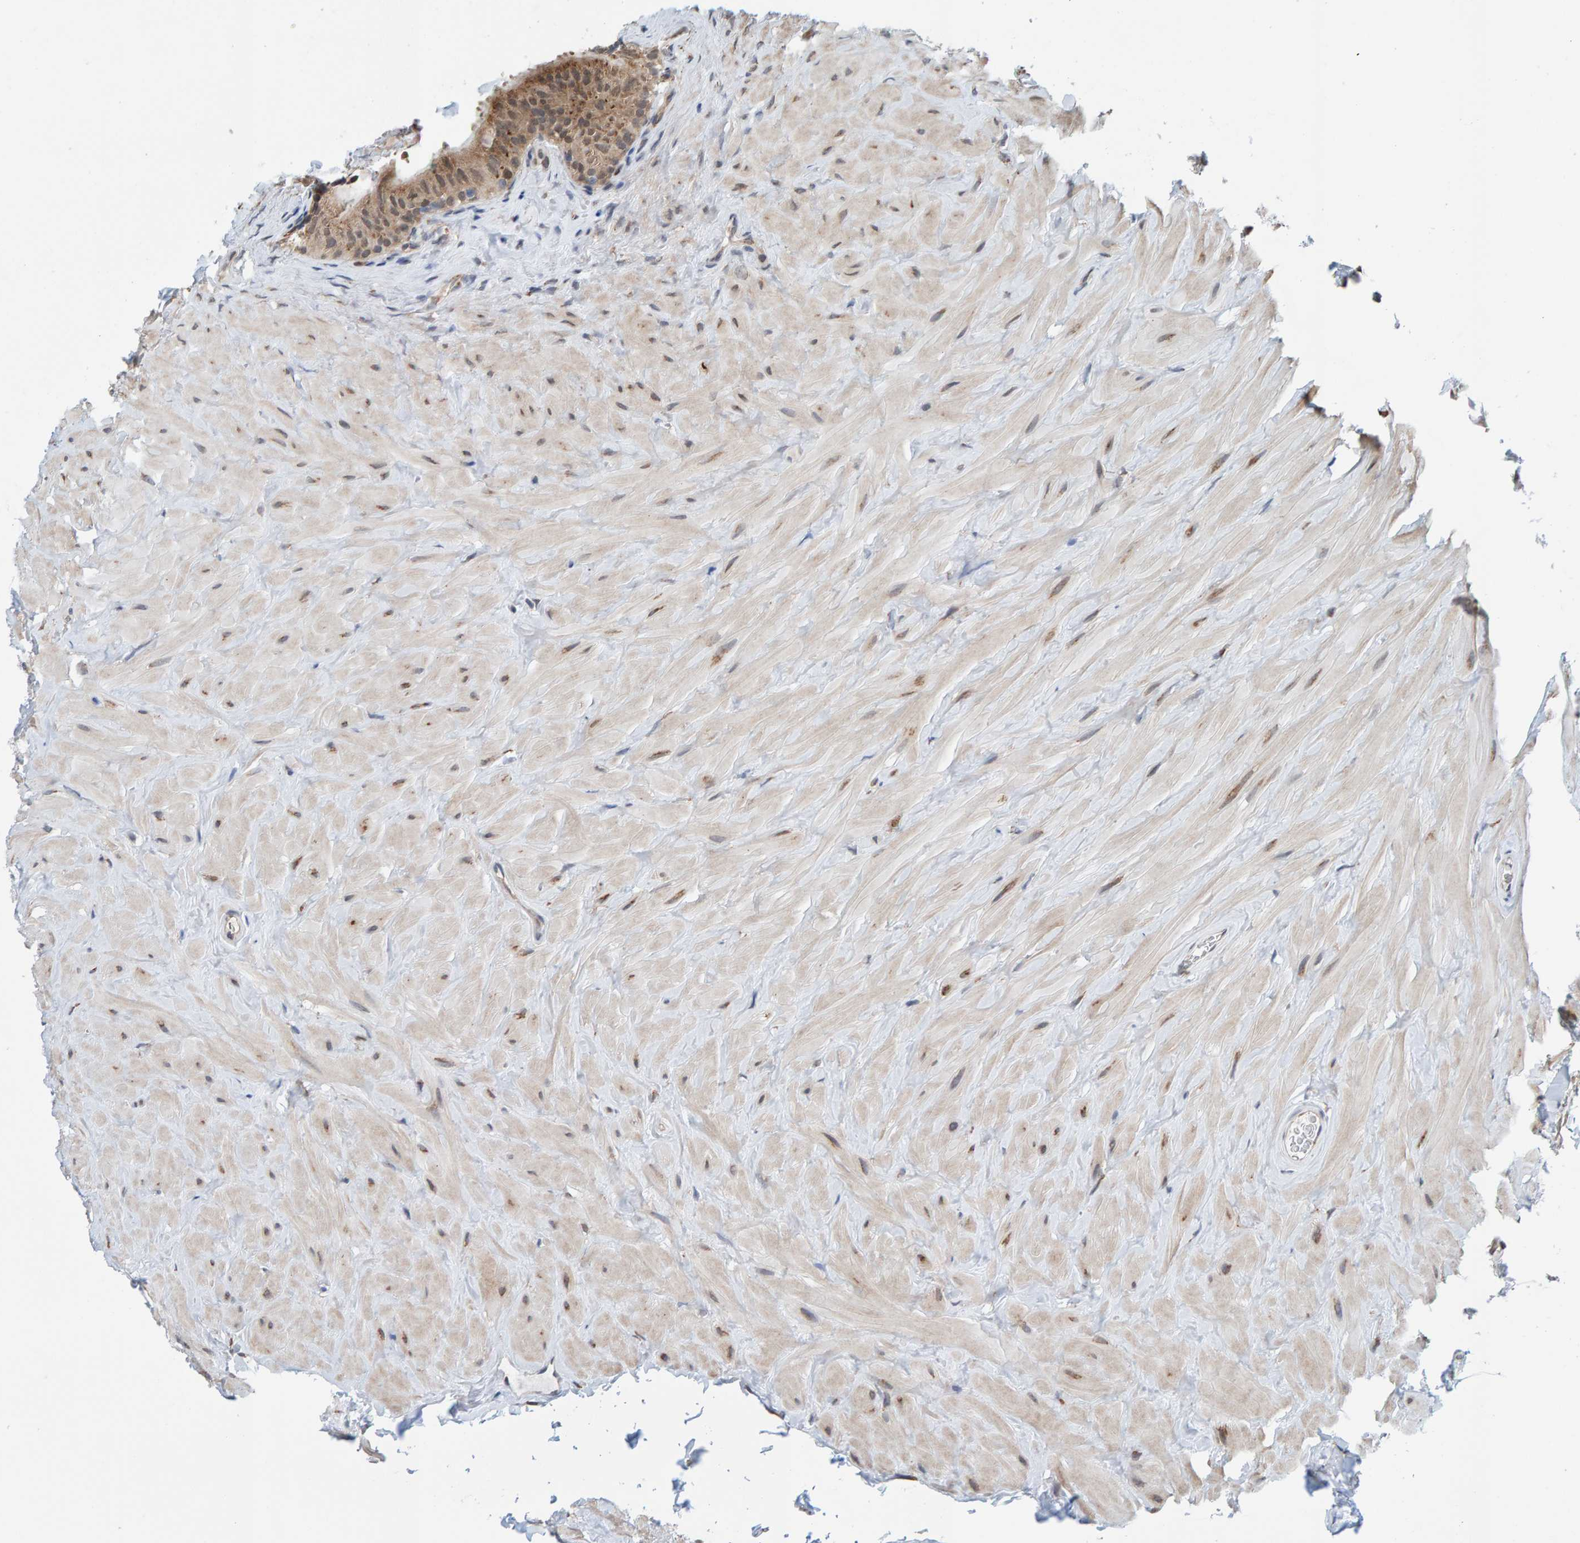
{"staining": {"intensity": "weak", "quantity": ">75%", "location": "cytoplasmic/membranous"}, "tissue": "epididymis", "cell_type": "Glandular cells", "image_type": "normal", "snomed": [{"axis": "morphology", "description": "Normal tissue, NOS"}, {"axis": "topography", "description": "Vascular tissue"}, {"axis": "topography", "description": "Epididymis"}], "caption": "Protein expression by IHC shows weak cytoplasmic/membranous staining in about >75% of glandular cells in benign epididymis. Immunohistochemistry (ihc) stains the protein in brown and the nuclei are stained blue.", "gene": "SCRN2", "patient": {"sex": "male", "age": 49}}